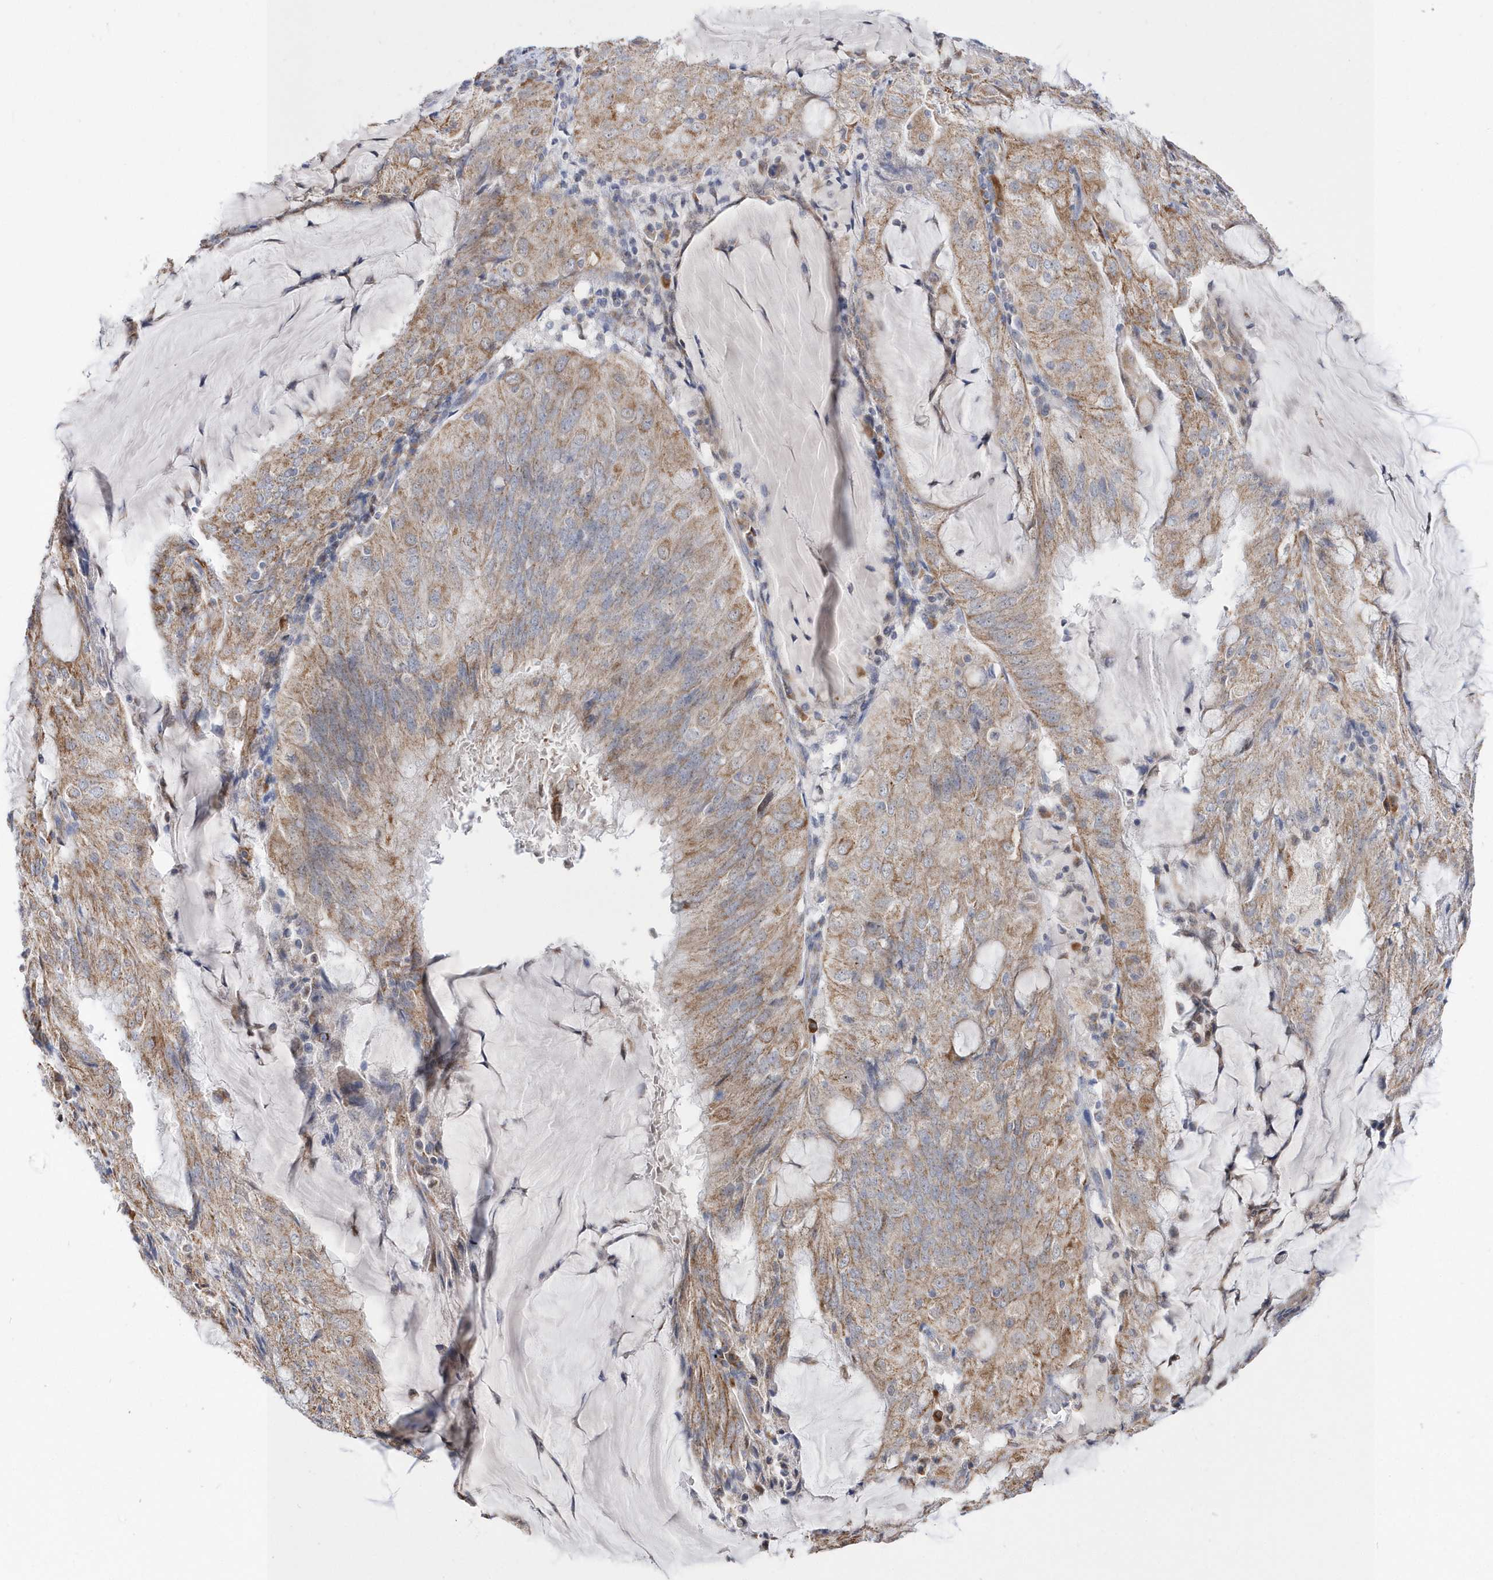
{"staining": {"intensity": "moderate", "quantity": ">75%", "location": "cytoplasmic/membranous"}, "tissue": "endometrial cancer", "cell_type": "Tumor cells", "image_type": "cancer", "snomed": [{"axis": "morphology", "description": "Adenocarcinoma, NOS"}, {"axis": "topography", "description": "Endometrium"}], "caption": "Human endometrial cancer (adenocarcinoma) stained with a brown dye demonstrates moderate cytoplasmic/membranous positive expression in about >75% of tumor cells.", "gene": "SPATA5", "patient": {"sex": "female", "age": 81}}